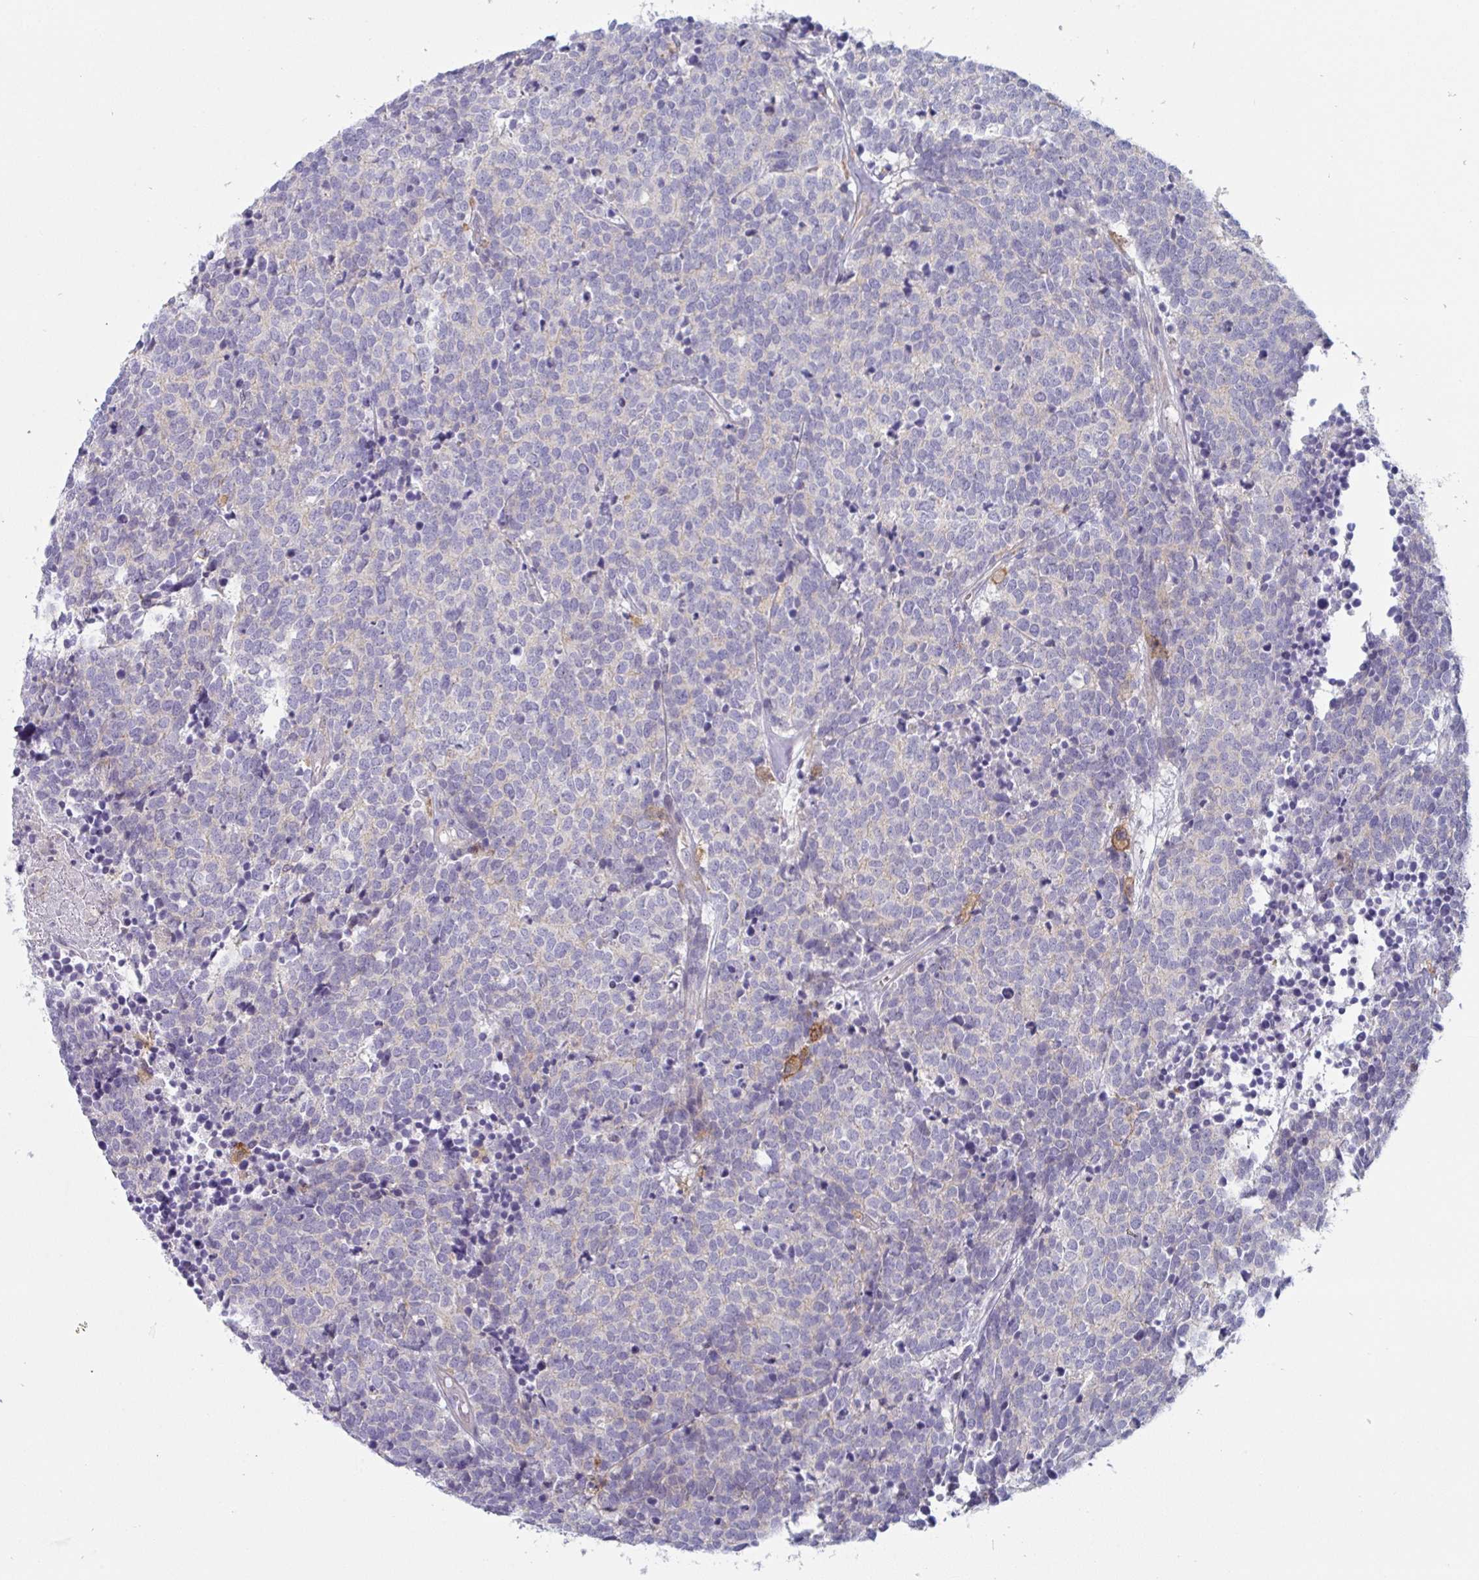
{"staining": {"intensity": "negative", "quantity": "none", "location": "none"}, "tissue": "carcinoid", "cell_type": "Tumor cells", "image_type": "cancer", "snomed": [{"axis": "morphology", "description": "Carcinoid, malignant, NOS"}, {"axis": "topography", "description": "Skin"}], "caption": "DAB immunohistochemical staining of carcinoid exhibits no significant staining in tumor cells. (IHC, brightfield microscopy, high magnification).", "gene": "DISP2", "patient": {"sex": "female", "age": 79}}